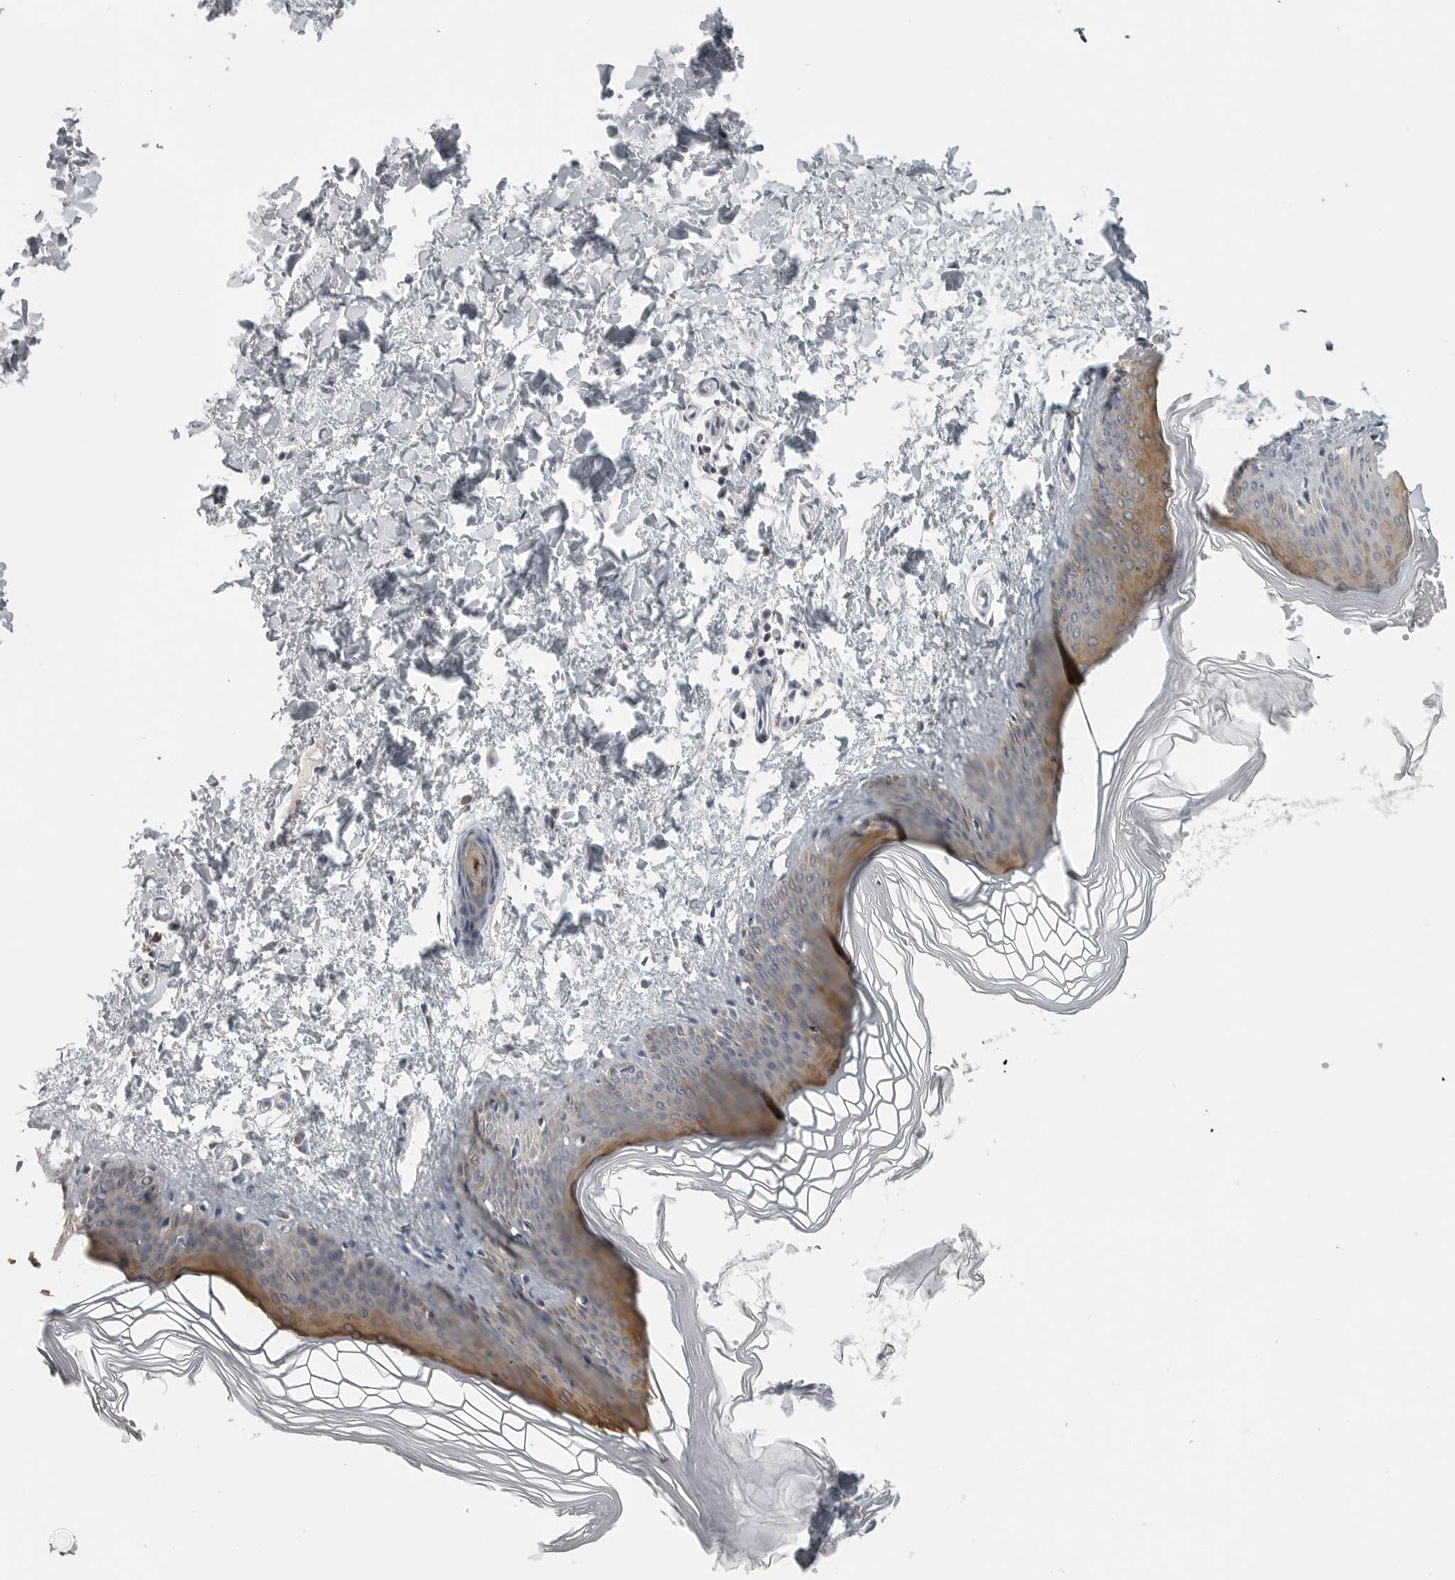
{"staining": {"intensity": "negative", "quantity": "none", "location": "none"}, "tissue": "skin", "cell_type": "Fibroblasts", "image_type": "normal", "snomed": [{"axis": "morphology", "description": "Normal tissue, NOS"}, {"axis": "topography", "description": "Skin"}], "caption": "This is an IHC histopathology image of normal skin. There is no expression in fibroblasts.", "gene": "RXFP3", "patient": {"sex": "female", "age": 27}}